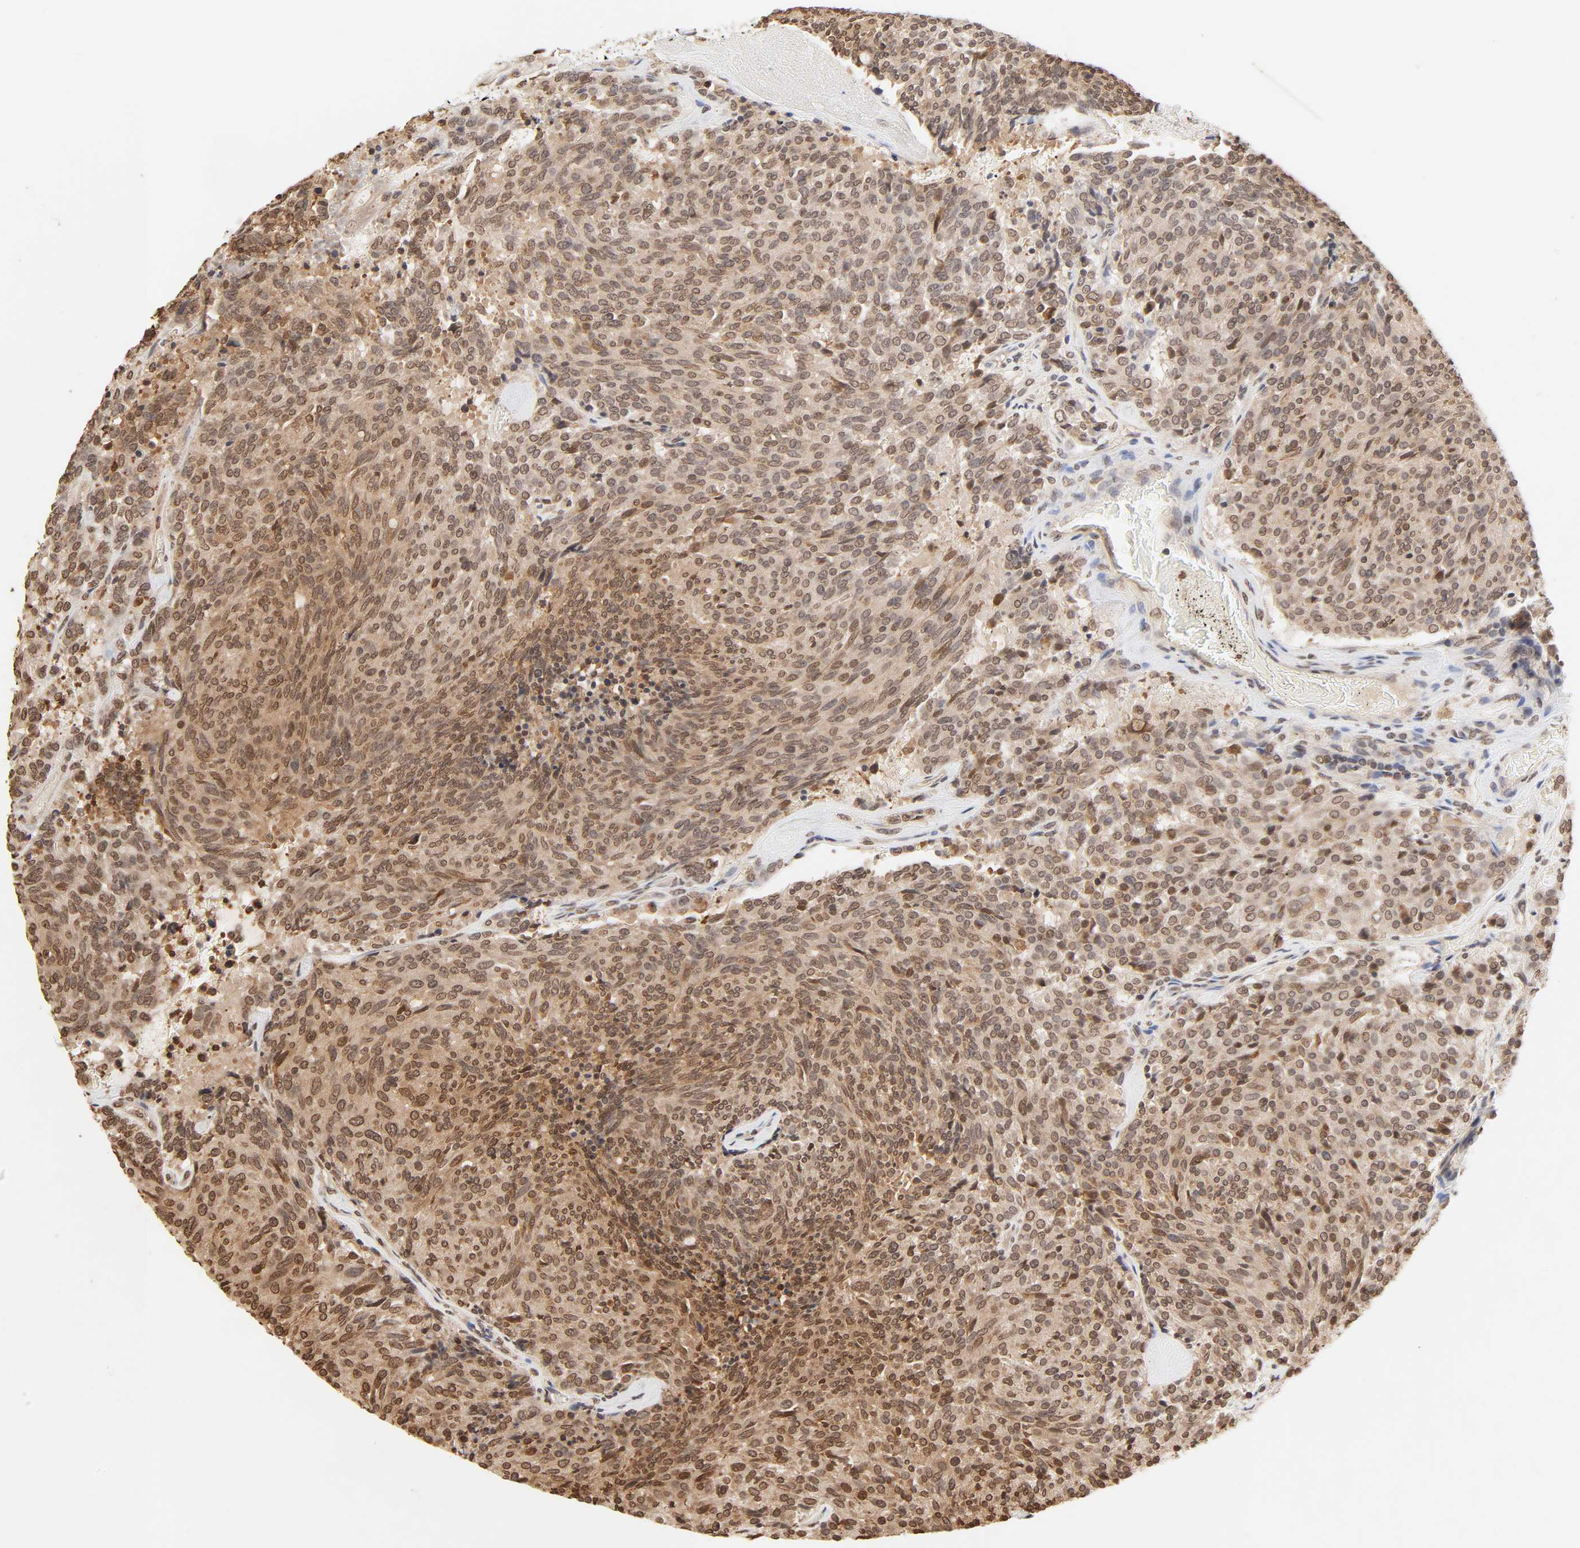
{"staining": {"intensity": "strong", "quantity": ">75%", "location": "cytoplasmic/membranous,nuclear"}, "tissue": "carcinoid", "cell_type": "Tumor cells", "image_type": "cancer", "snomed": [{"axis": "morphology", "description": "Carcinoid, malignant, NOS"}, {"axis": "topography", "description": "Pancreas"}], "caption": "IHC (DAB (3,3'-diaminobenzidine)) staining of human carcinoid shows strong cytoplasmic/membranous and nuclear protein staining in approximately >75% of tumor cells.", "gene": "TBL1X", "patient": {"sex": "female", "age": 54}}